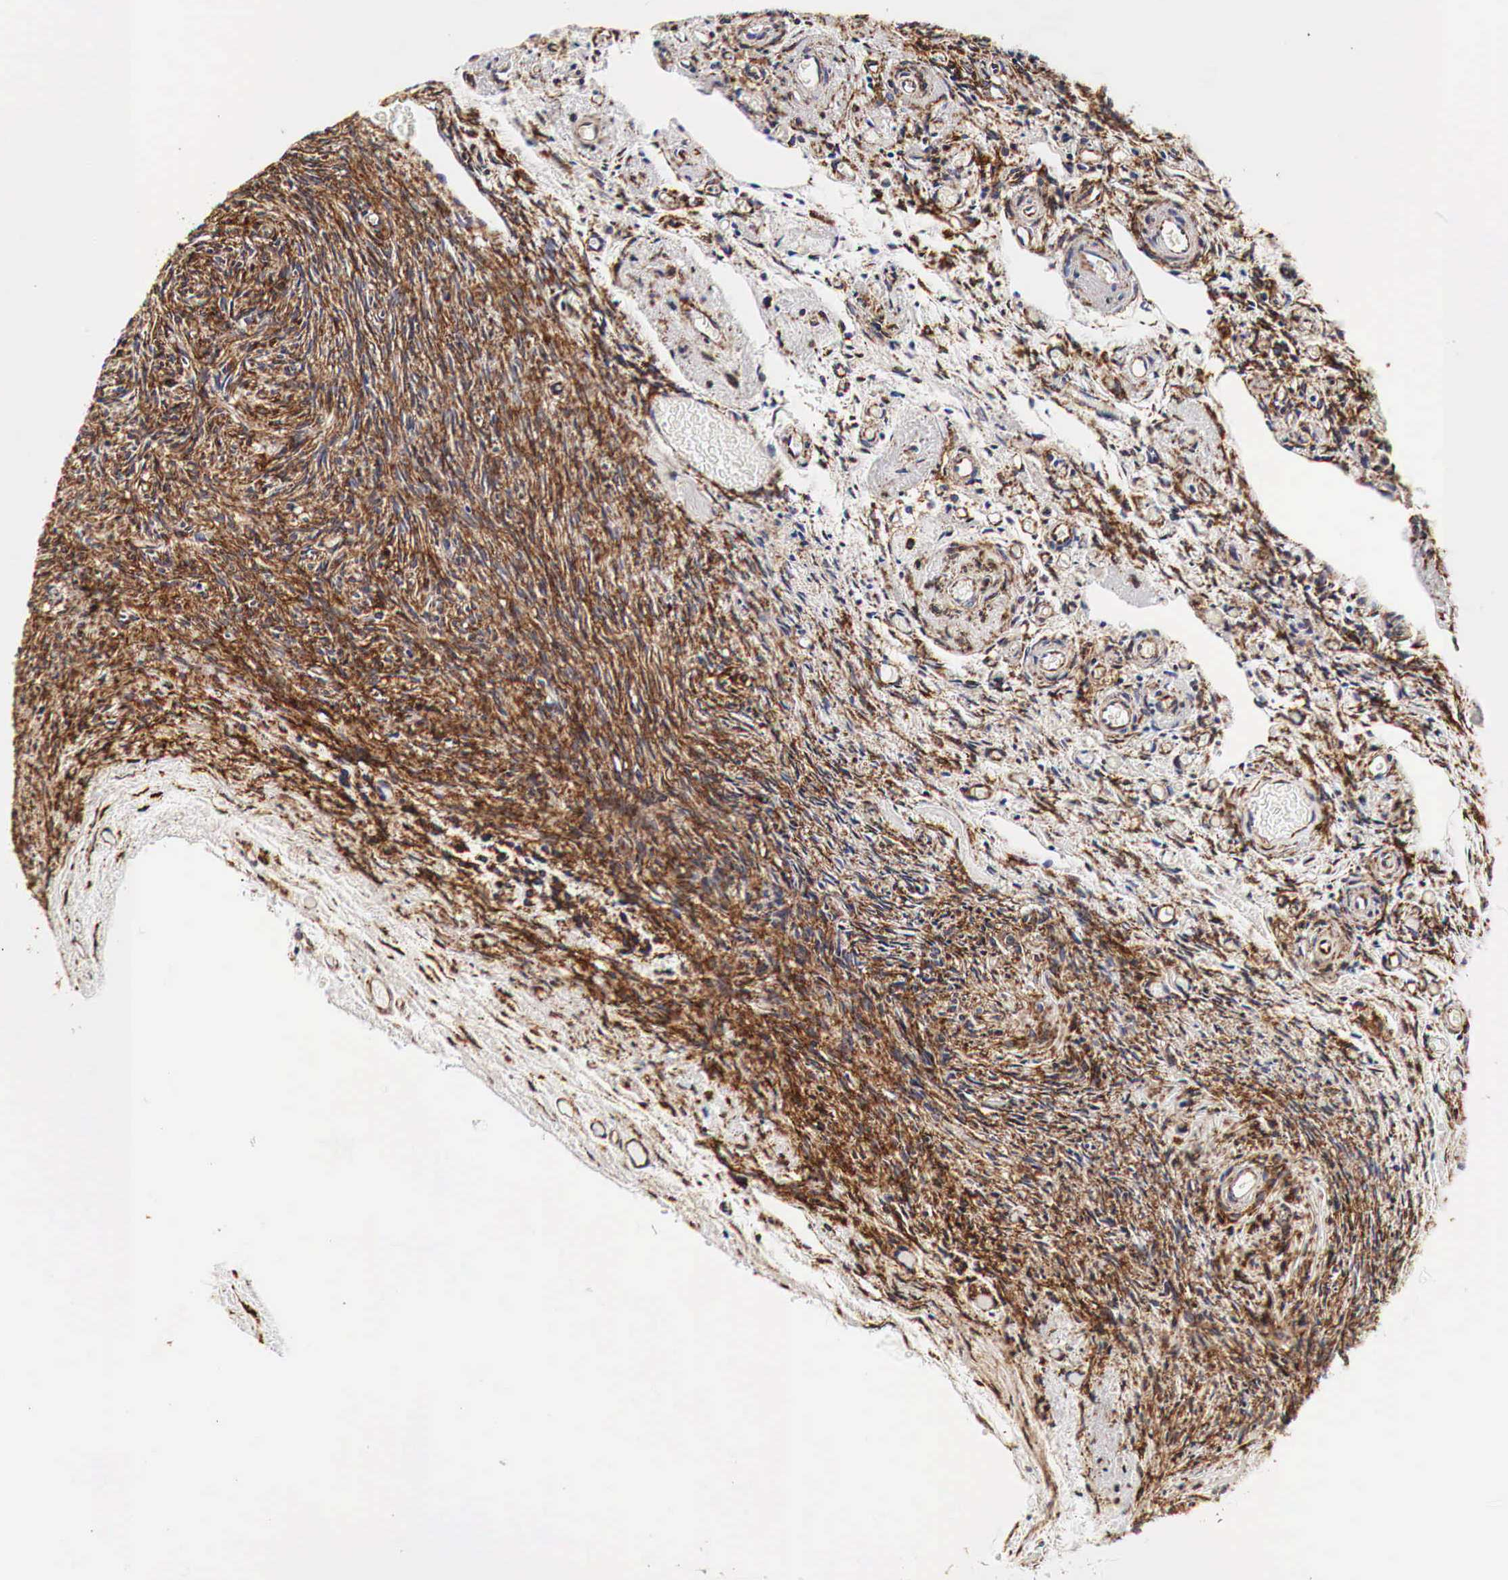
{"staining": {"intensity": "strong", "quantity": ">75%", "location": "cytoplasmic/membranous"}, "tissue": "ovary", "cell_type": "Ovarian stroma cells", "image_type": "normal", "snomed": [{"axis": "morphology", "description": "Normal tissue, NOS"}, {"axis": "topography", "description": "Ovary"}], "caption": "The immunohistochemical stain labels strong cytoplasmic/membranous positivity in ovarian stroma cells of normal ovary.", "gene": "CKAP4", "patient": {"sex": "female", "age": 78}}